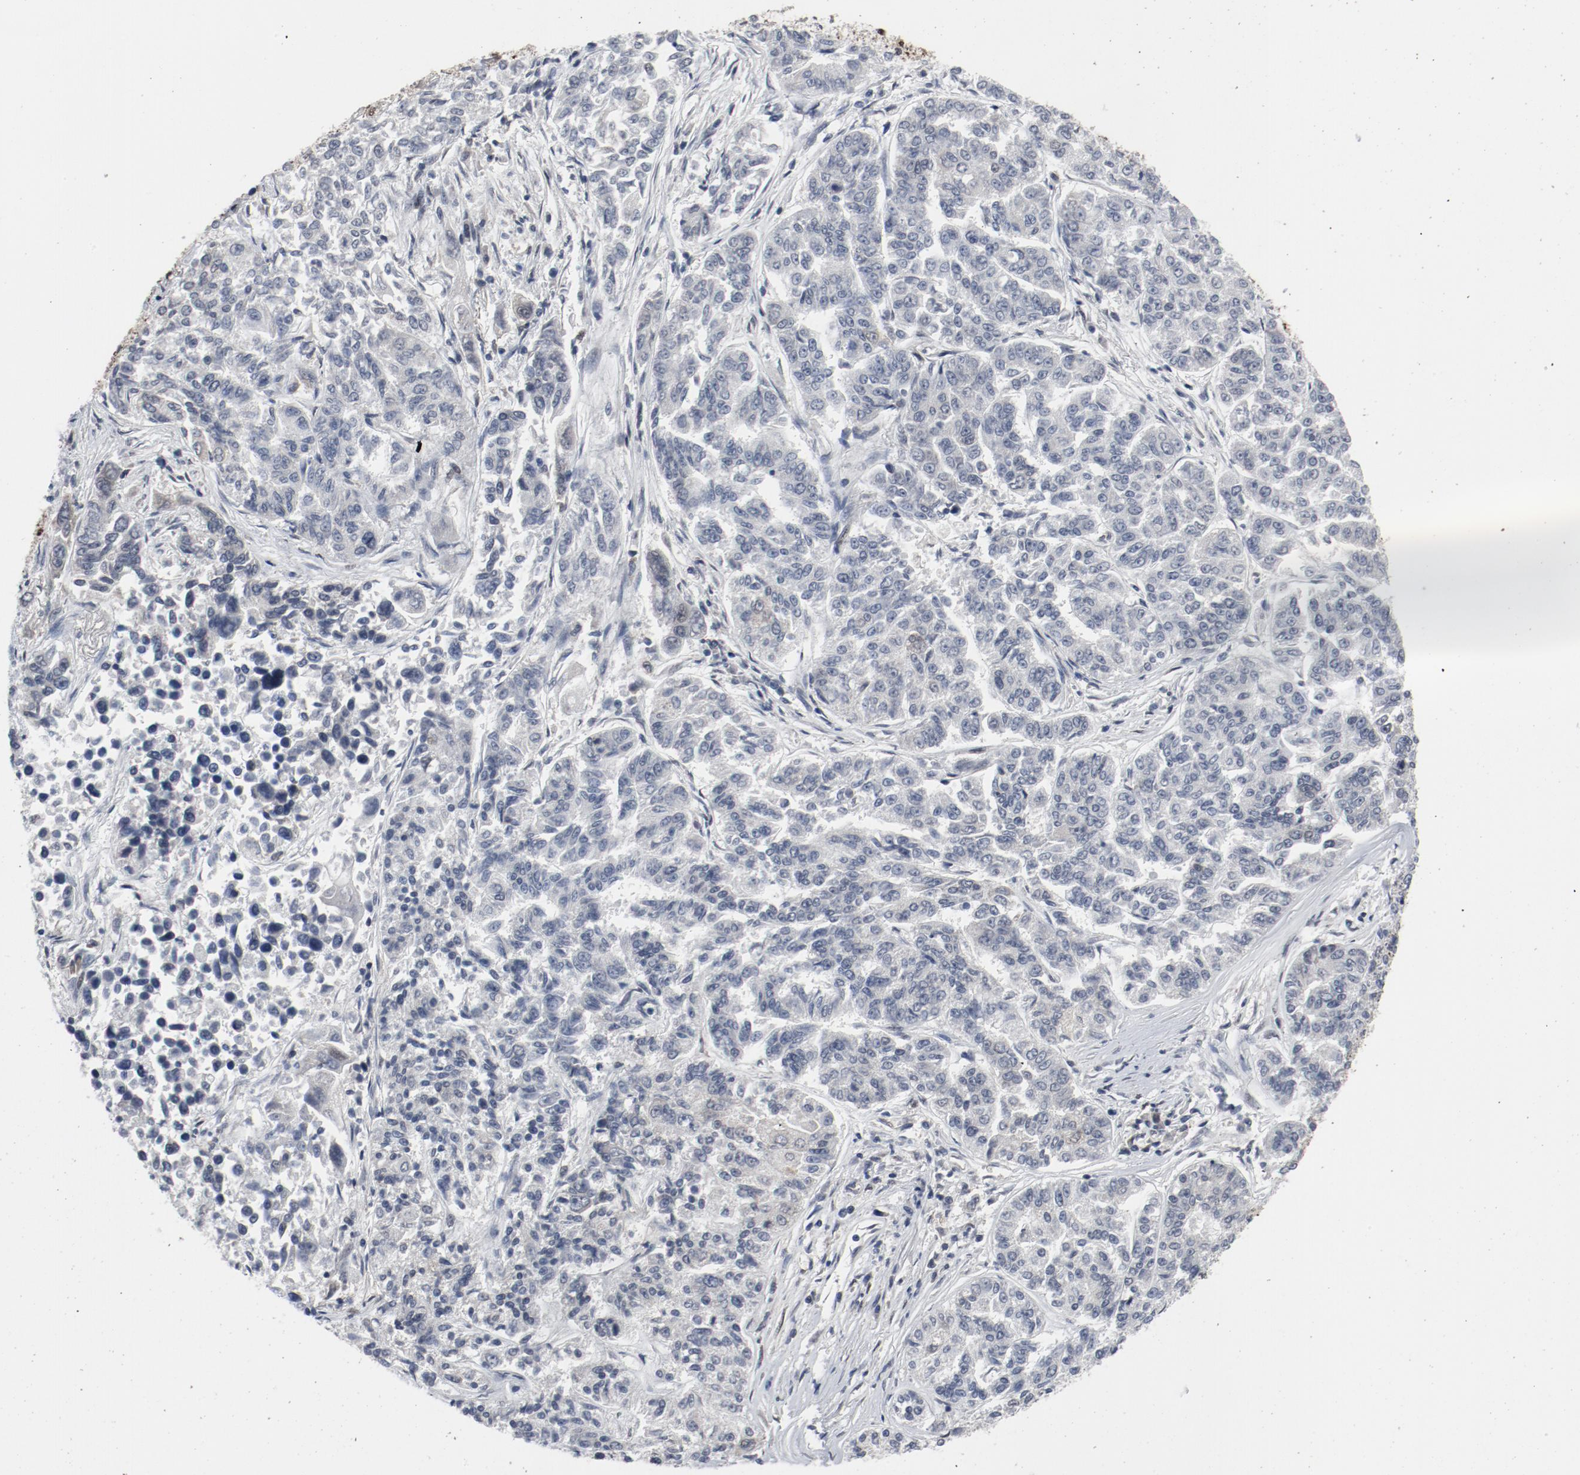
{"staining": {"intensity": "weak", "quantity": "25%-75%", "location": "nuclear"}, "tissue": "lung cancer", "cell_type": "Tumor cells", "image_type": "cancer", "snomed": [{"axis": "morphology", "description": "Adenocarcinoma, NOS"}, {"axis": "topography", "description": "Lung"}], "caption": "Protein expression analysis of lung cancer reveals weak nuclear positivity in approximately 25%-75% of tumor cells.", "gene": "JMJD6", "patient": {"sex": "male", "age": 84}}